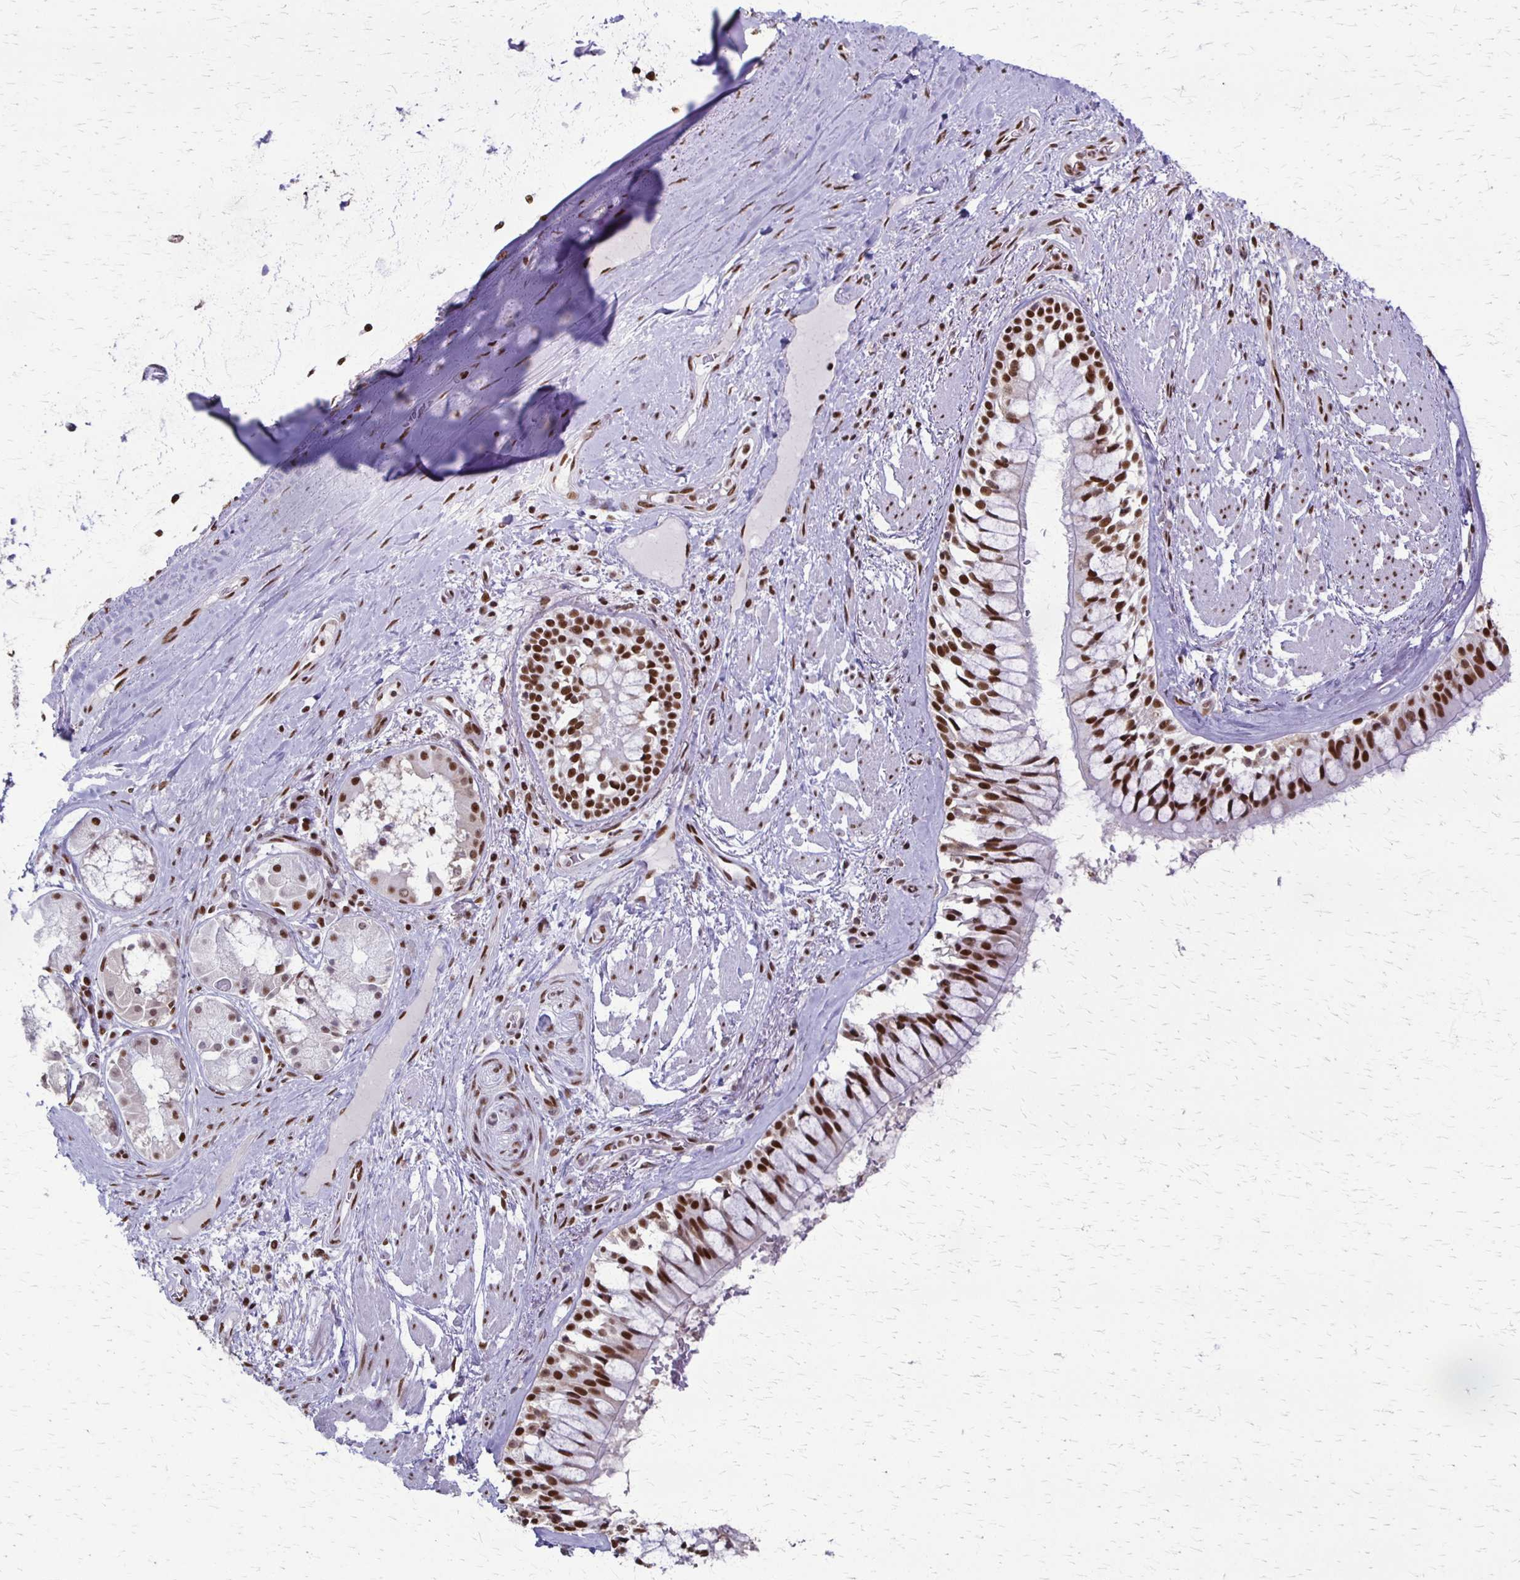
{"staining": {"intensity": "negative", "quantity": "none", "location": "none"}, "tissue": "adipose tissue", "cell_type": "Adipocytes", "image_type": "normal", "snomed": [{"axis": "morphology", "description": "Normal tissue, NOS"}, {"axis": "topography", "description": "Cartilage tissue"}, {"axis": "topography", "description": "Bronchus"}], "caption": "An image of human adipose tissue is negative for staining in adipocytes. (Immunohistochemistry, brightfield microscopy, high magnification).", "gene": "XRCC6", "patient": {"sex": "male", "age": 64}}